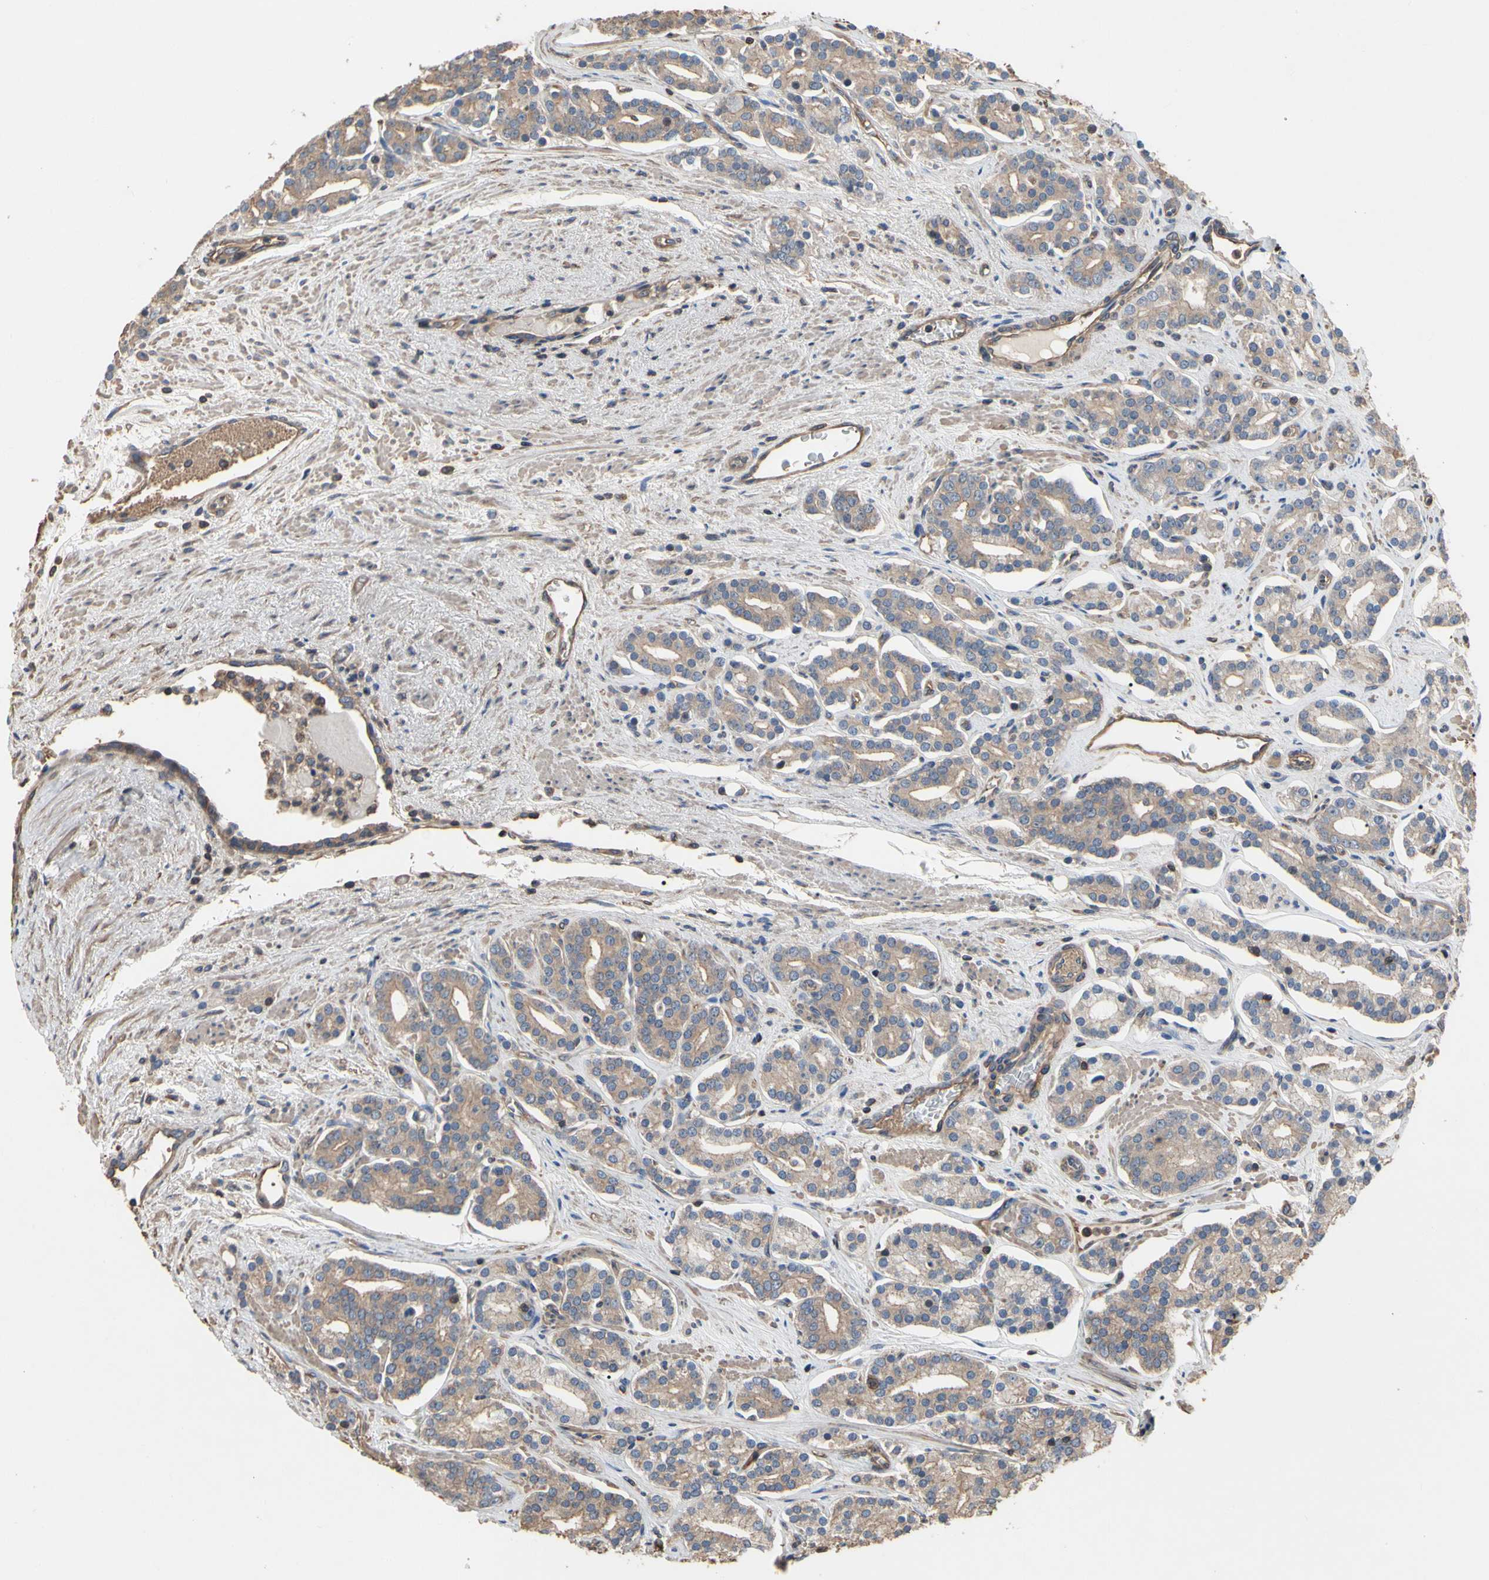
{"staining": {"intensity": "weak", "quantity": "25%-75%", "location": "cytoplasmic/membranous"}, "tissue": "prostate cancer", "cell_type": "Tumor cells", "image_type": "cancer", "snomed": [{"axis": "morphology", "description": "Adenocarcinoma, Low grade"}, {"axis": "topography", "description": "Prostate"}], "caption": "A low amount of weak cytoplasmic/membranous positivity is seen in about 25%-75% of tumor cells in prostate cancer tissue. (DAB (3,3'-diaminobenzidine) IHC, brown staining for protein, blue staining for nuclei).", "gene": "PDZK1", "patient": {"sex": "male", "age": 63}}